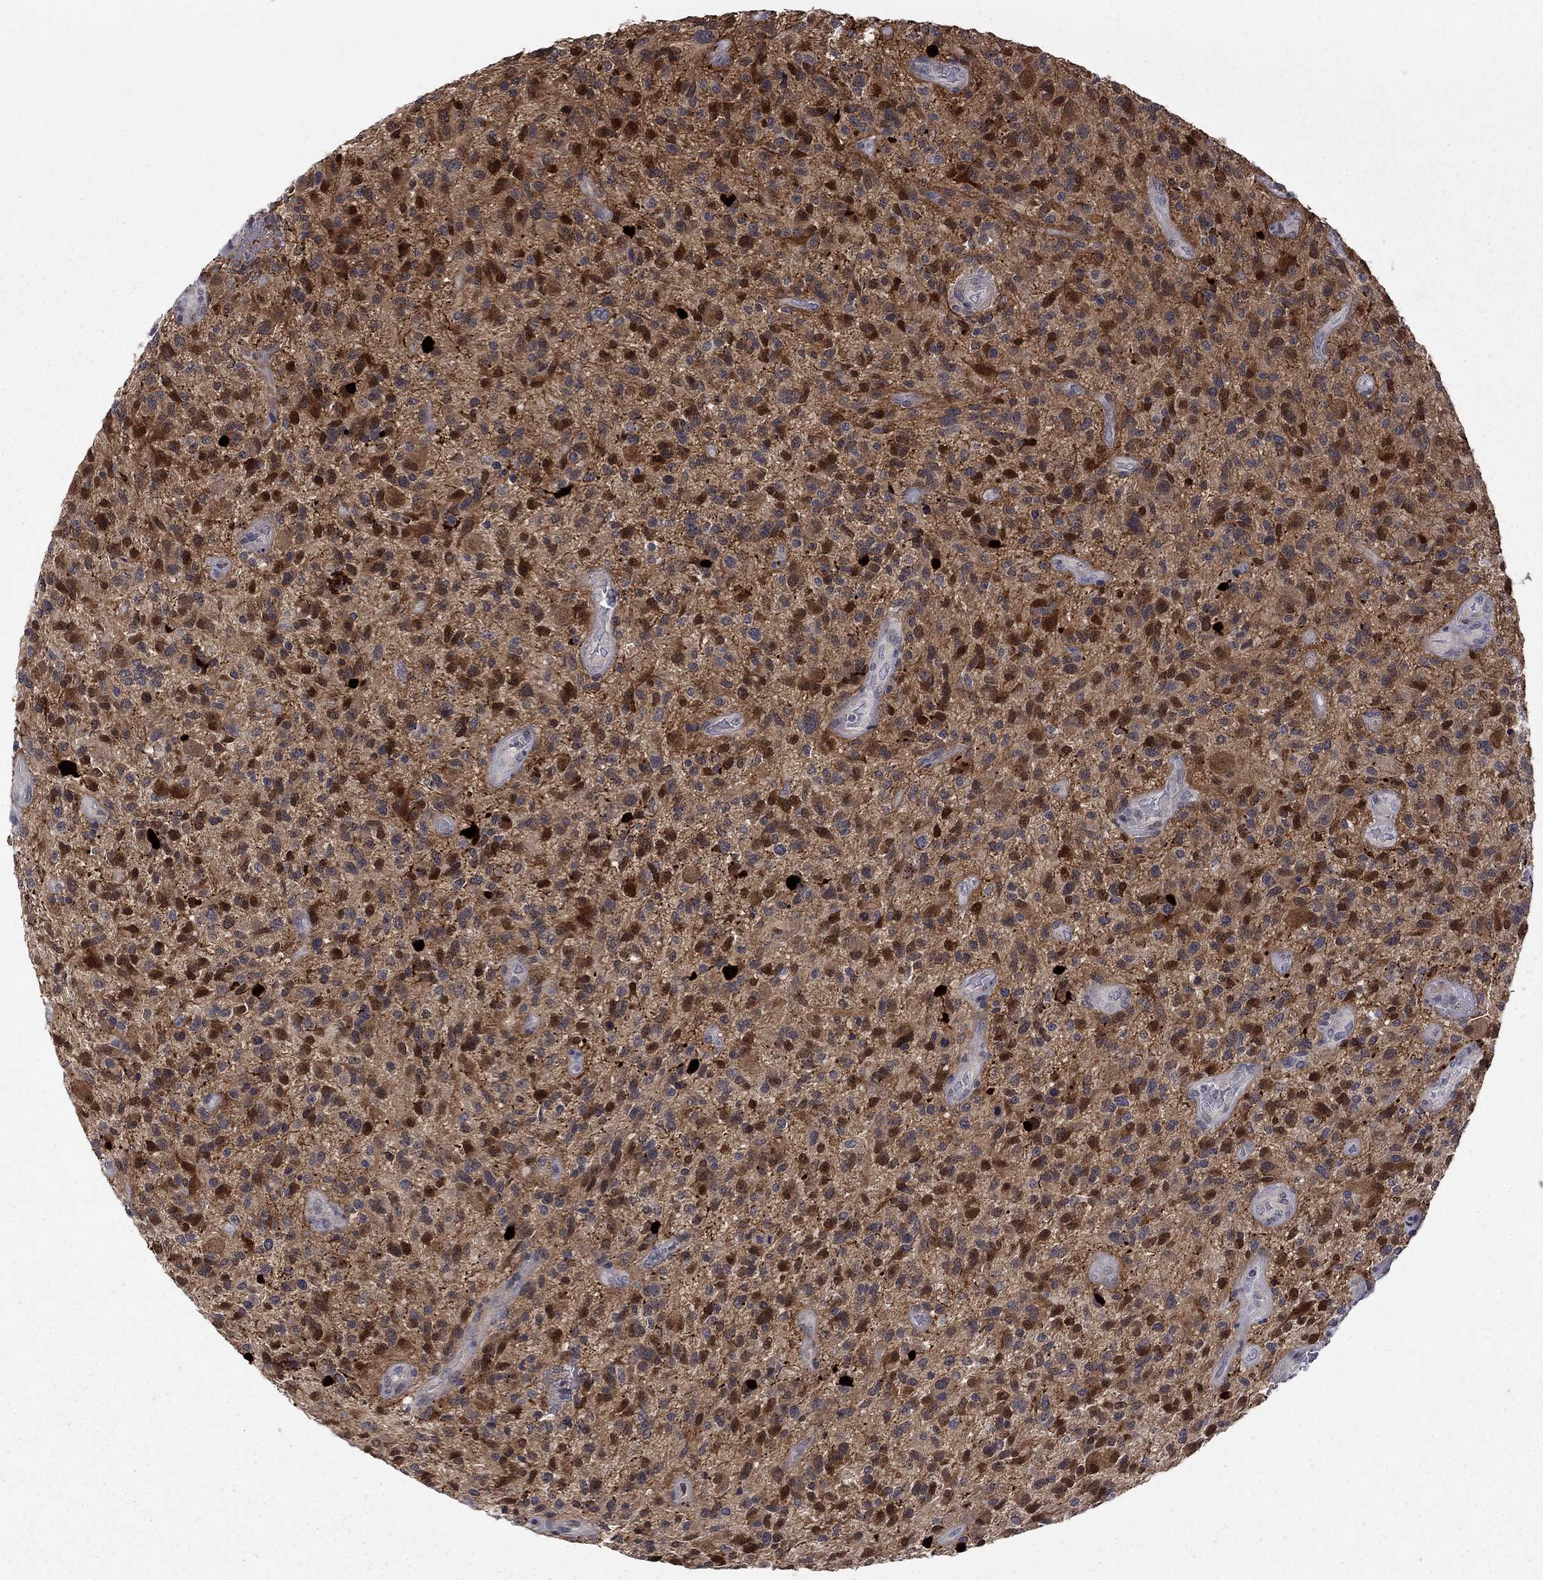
{"staining": {"intensity": "strong", "quantity": "<25%", "location": "cytoplasmic/membranous,nuclear"}, "tissue": "glioma", "cell_type": "Tumor cells", "image_type": "cancer", "snomed": [{"axis": "morphology", "description": "Glioma, malignant, High grade"}, {"axis": "topography", "description": "Brain"}], "caption": "Glioma stained with a protein marker shows strong staining in tumor cells.", "gene": "CBR1", "patient": {"sex": "male", "age": 47}}